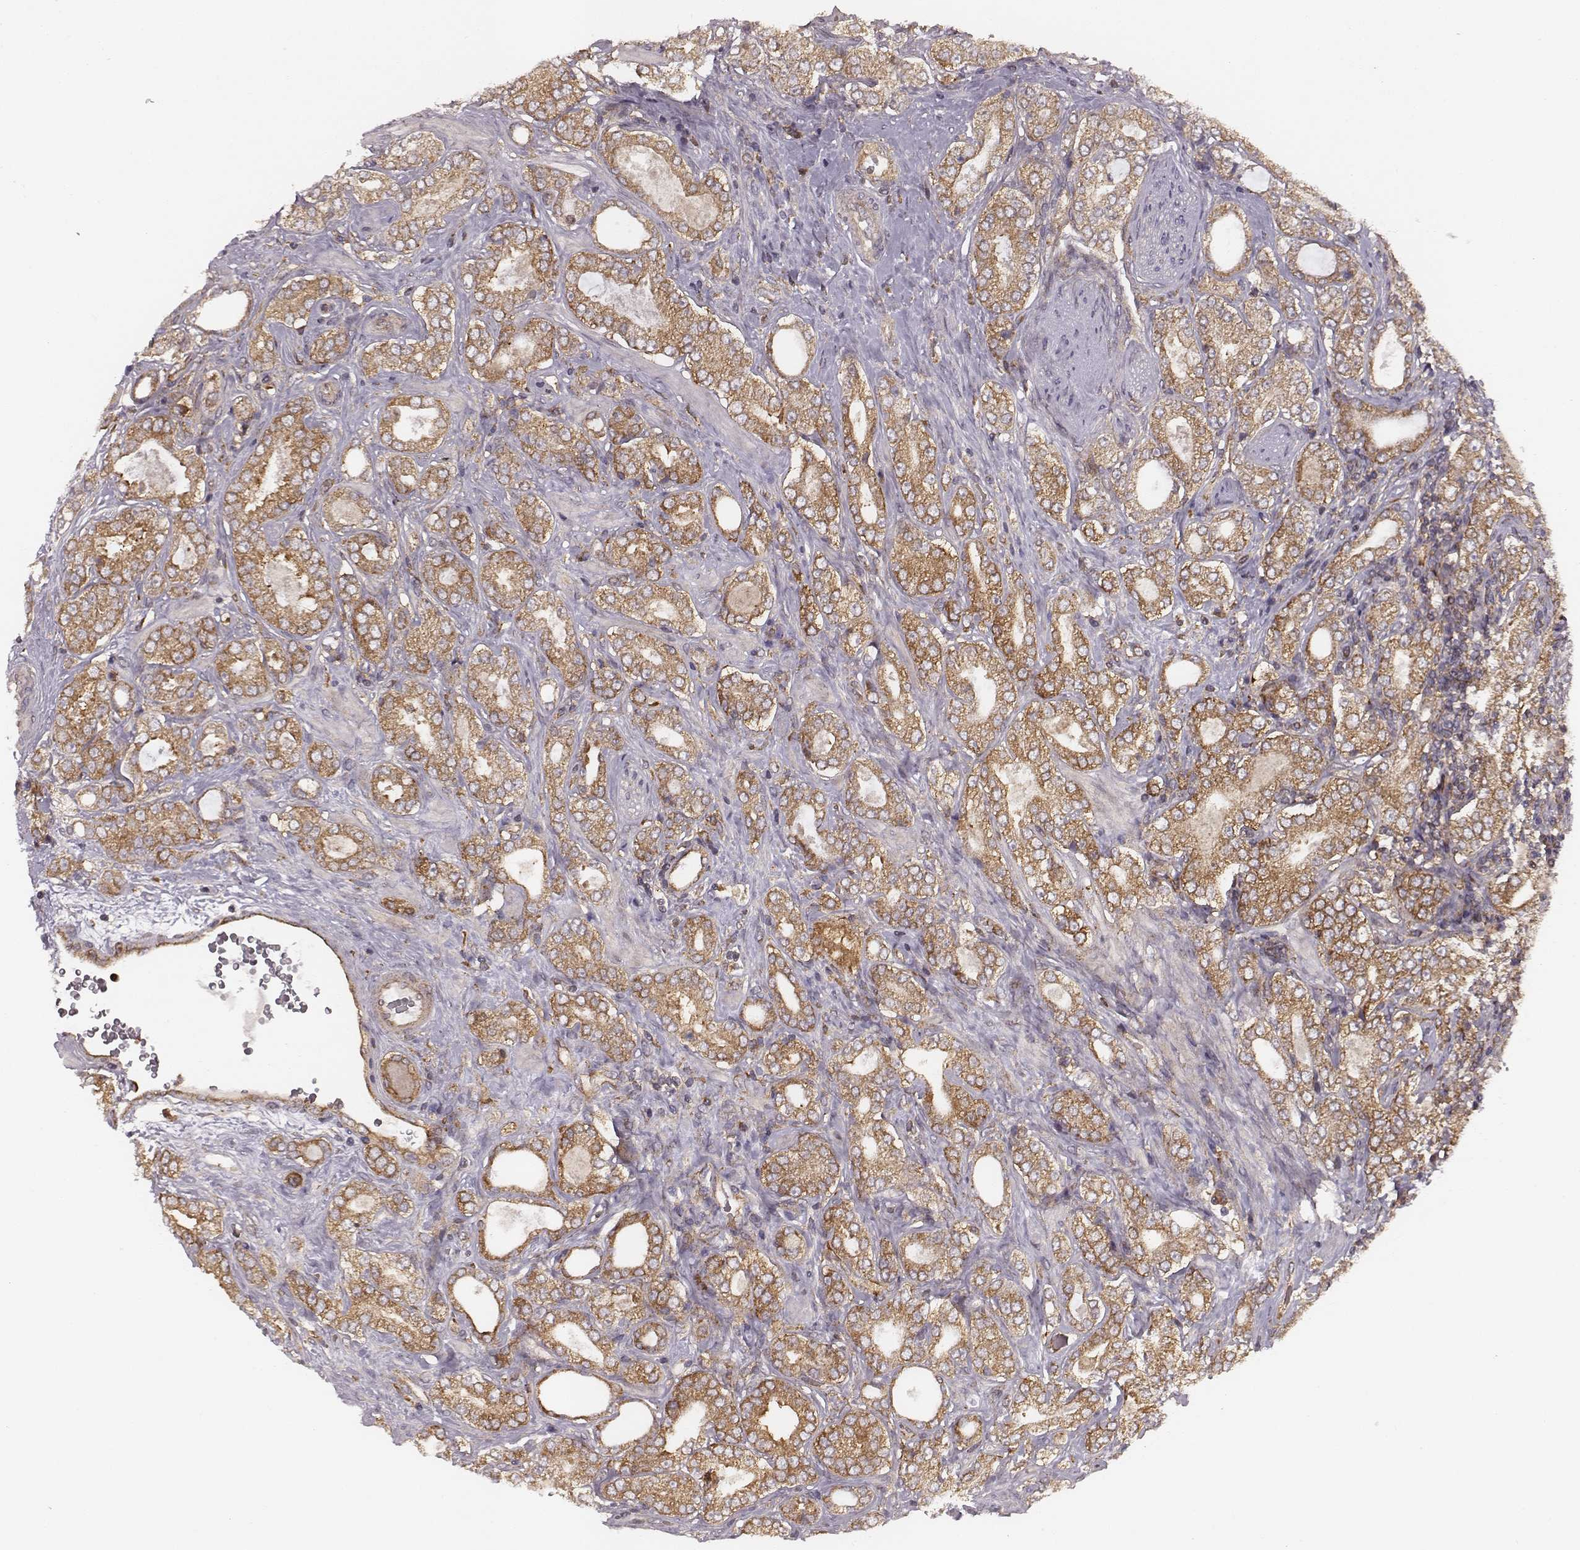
{"staining": {"intensity": "moderate", "quantity": ">75%", "location": "cytoplasmic/membranous"}, "tissue": "prostate cancer", "cell_type": "Tumor cells", "image_type": "cancer", "snomed": [{"axis": "morphology", "description": "Adenocarcinoma, NOS"}, {"axis": "topography", "description": "Prostate"}], "caption": "The photomicrograph displays staining of prostate cancer (adenocarcinoma), revealing moderate cytoplasmic/membranous protein positivity (brown color) within tumor cells.", "gene": "VPS26A", "patient": {"sex": "male", "age": 64}}